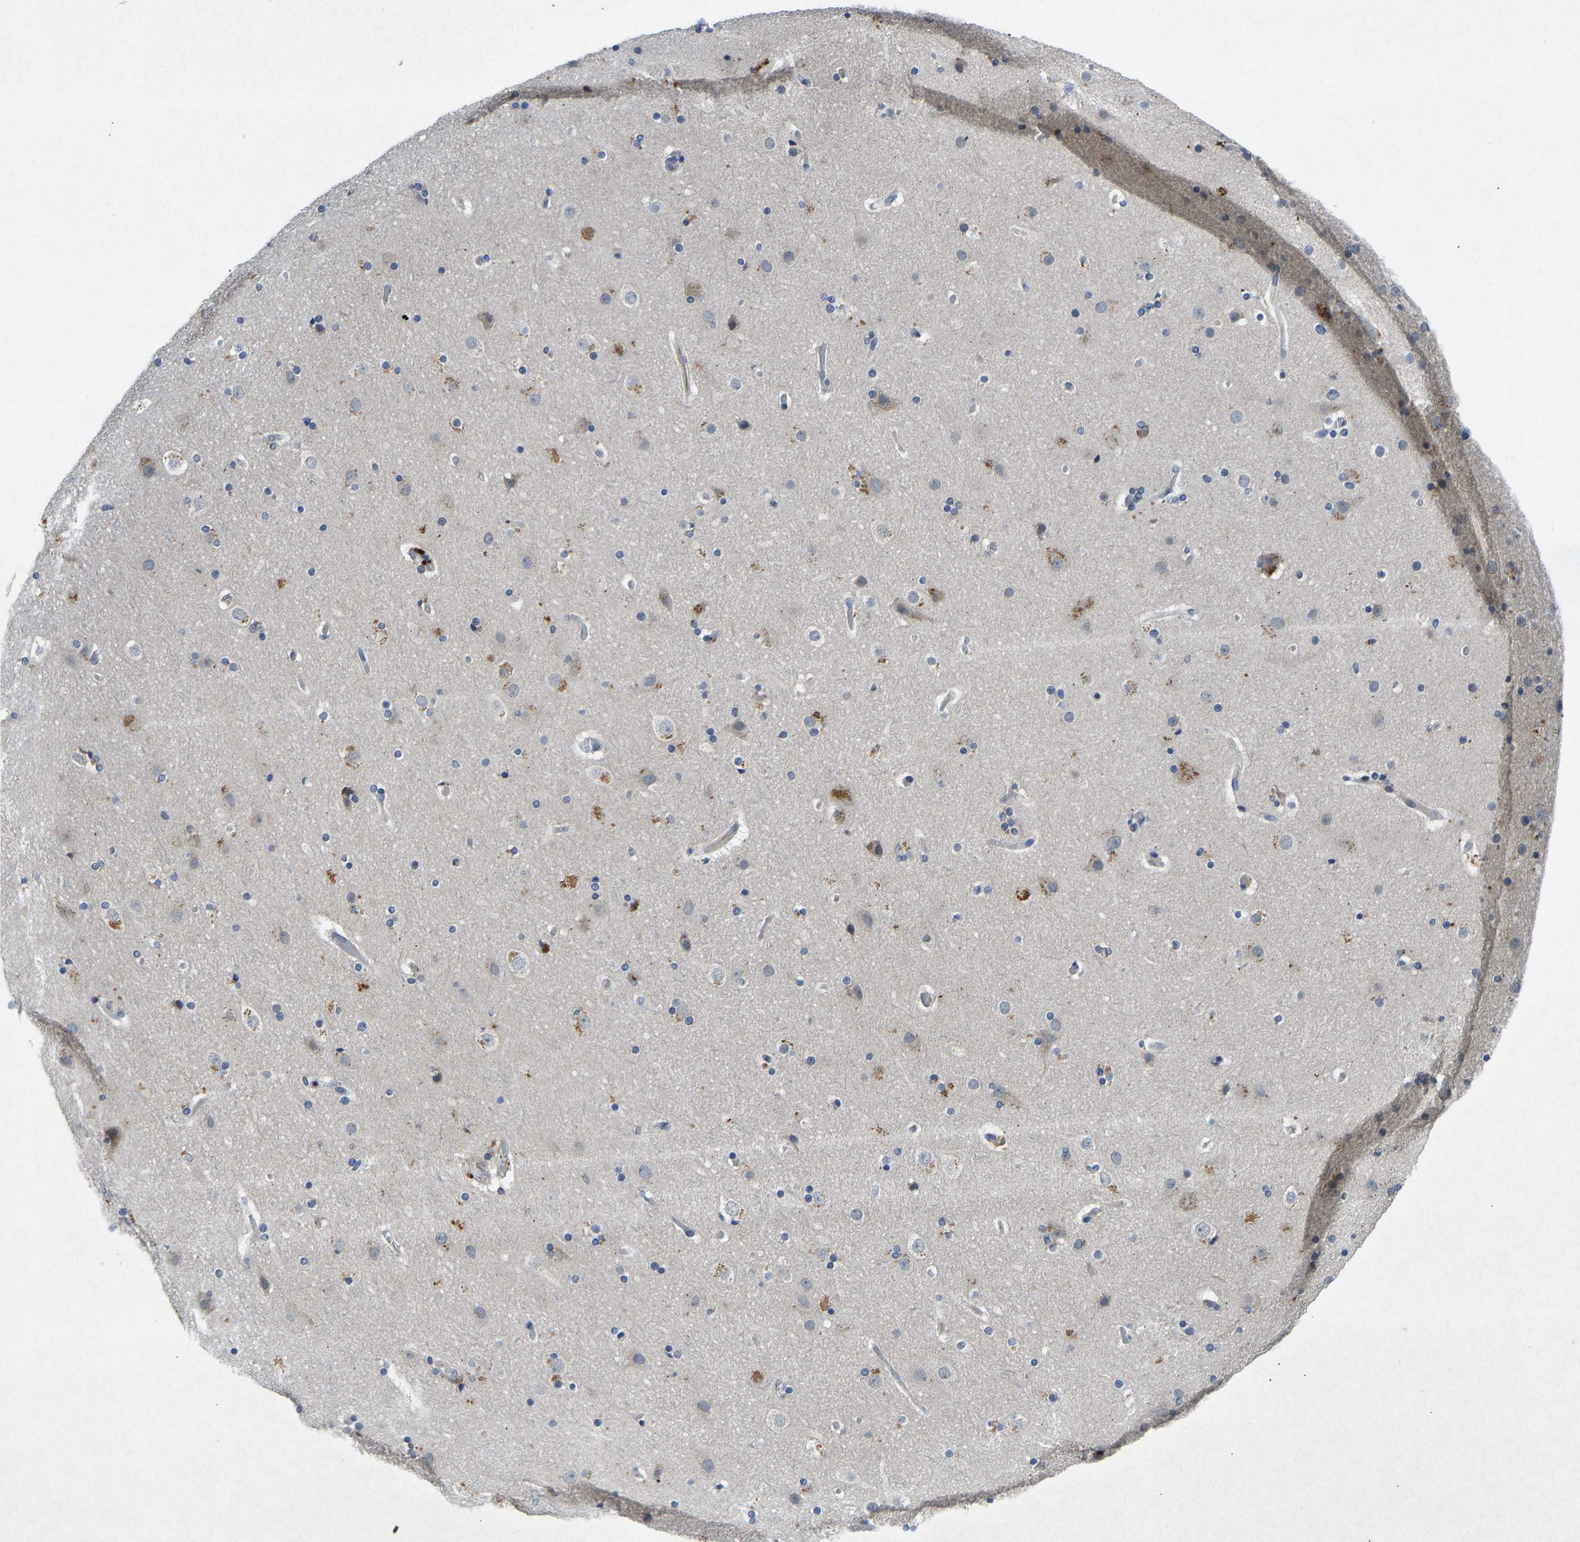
{"staining": {"intensity": "weak", "quantity": "<25%", "location": "cytoplasmic/membranous"}, "tissue": "cerebral cortex", "cell_type": "Endothelial cells", "image_type": "normal", "snomed": [{"axis": "morphology", "description": "Normal tissue, NOS"}, {"axis": "topography", "description": "Cerebral cortex"}], "caption": "This is an immunohistochemistry image of benign human cerebral cortex. There is no expression in endothelial cells.", "gene": "PDE7A", "patient": {"sex": "male", "age": 57}}